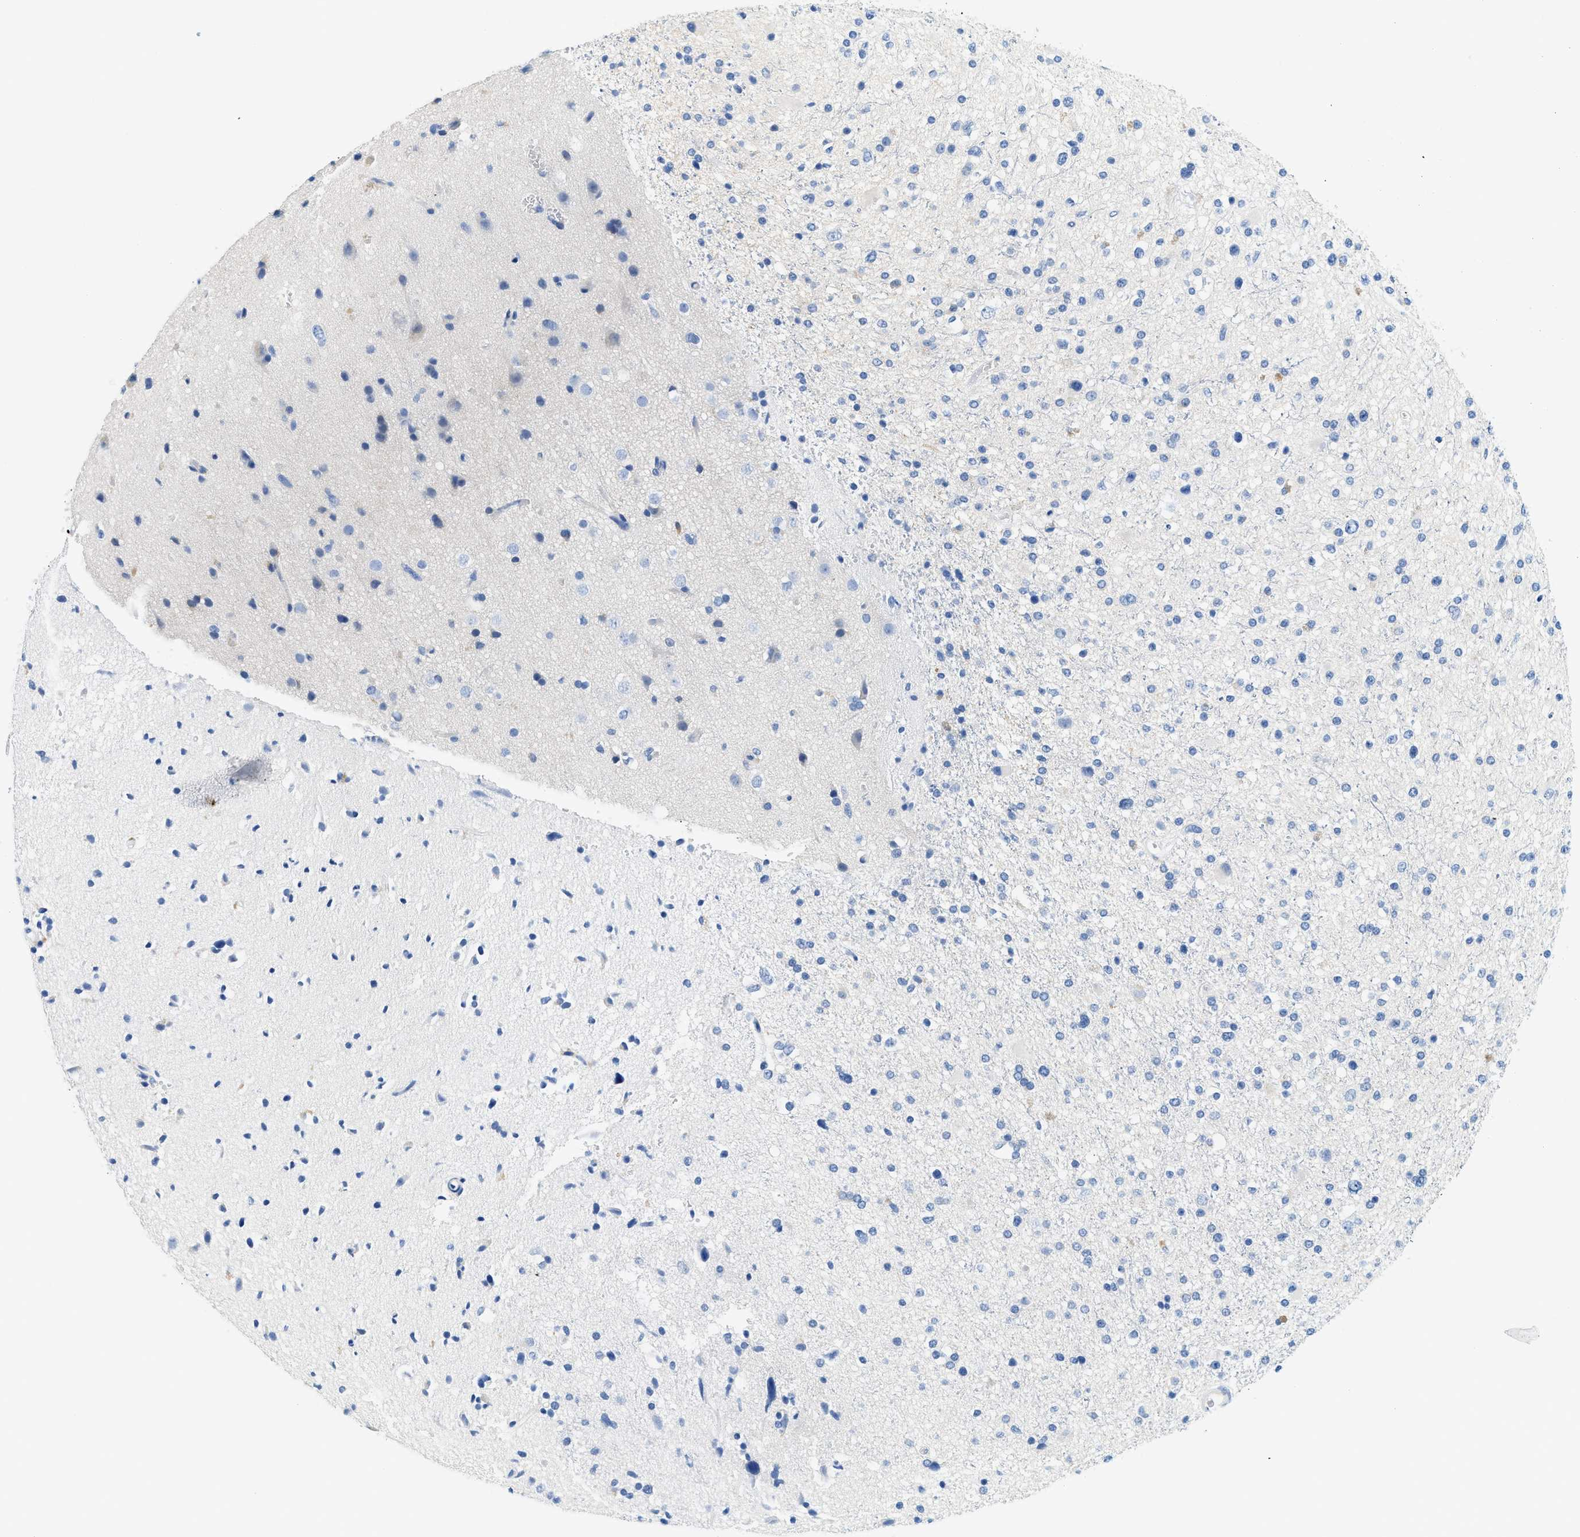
{"staining": {"intensity": "negative", "quantity": "none", "location": "none"}, "tissue": "glioma", "cell_type": "Tumor cells", "image_type": "cancer", "snomed": [{"axis": "morphology", "description": "Glioma, malignant, High grade"}, {"axis": "topography", "description": "Brain"}], "caption": "Glioma was stained to show a protein in brown. There is no significant expression in tumor cells.", "gene": "BPGM", "patient": {"sex": "male", "age": 33}}